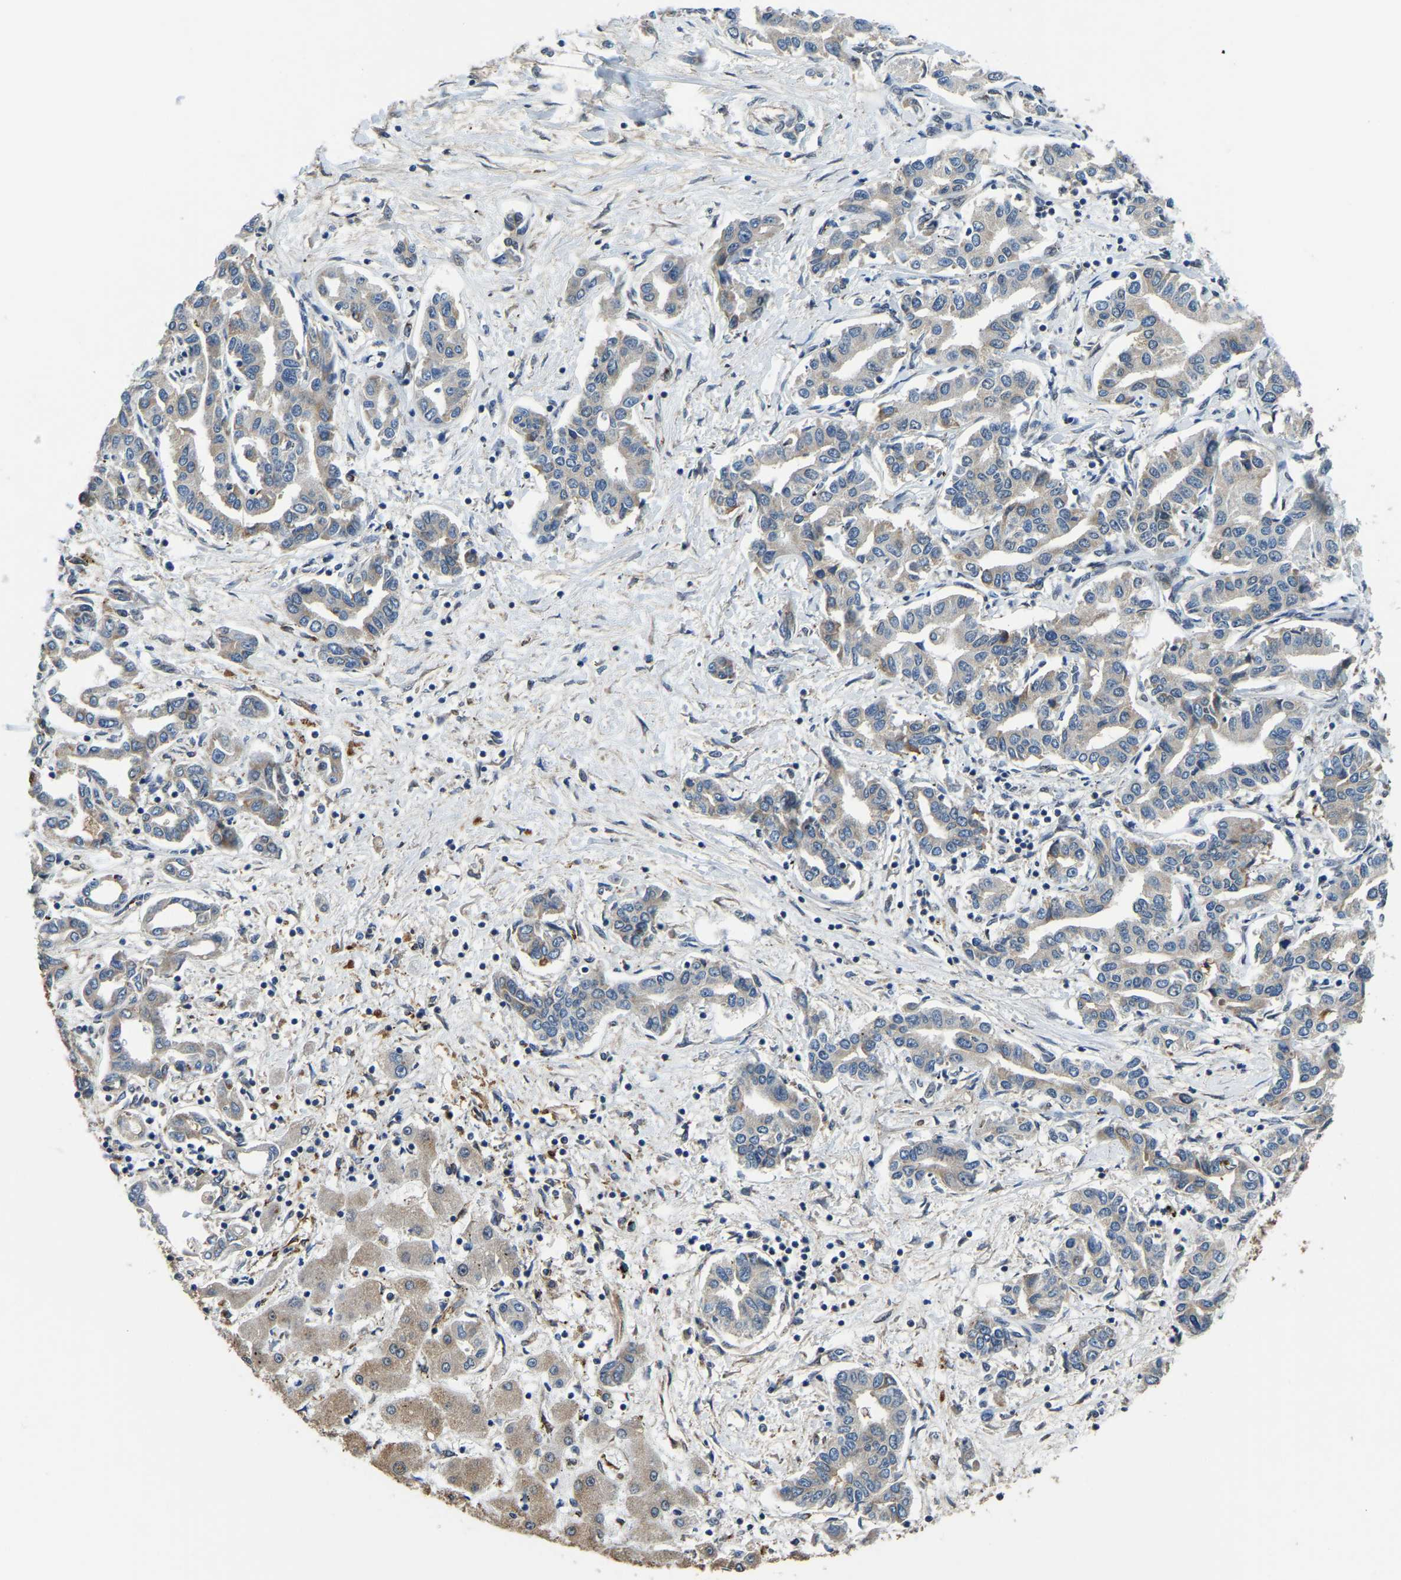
{"staining": {"intensity": "weak", "quantity": ">75%", "location": "cytoplasmic/membranous,nuclear"}, "tissue": "liver cancer", "cell_type": "Tumor cells", "image_type": "cancer", "snomed": [{"axis": "morphology", "description": "Cholangiocarcinoma"}, {"axis": "topography", "description": "Liver"}], "caption": "Cholangiocarcinoma (liver) stained with a brown dye reveals weak cytoplasmic/membranous and nuclear positive positivity in approximately >75% of tumor cells.", "gene": "DFFA", "patient": {"sex": "male", "age": 59}}